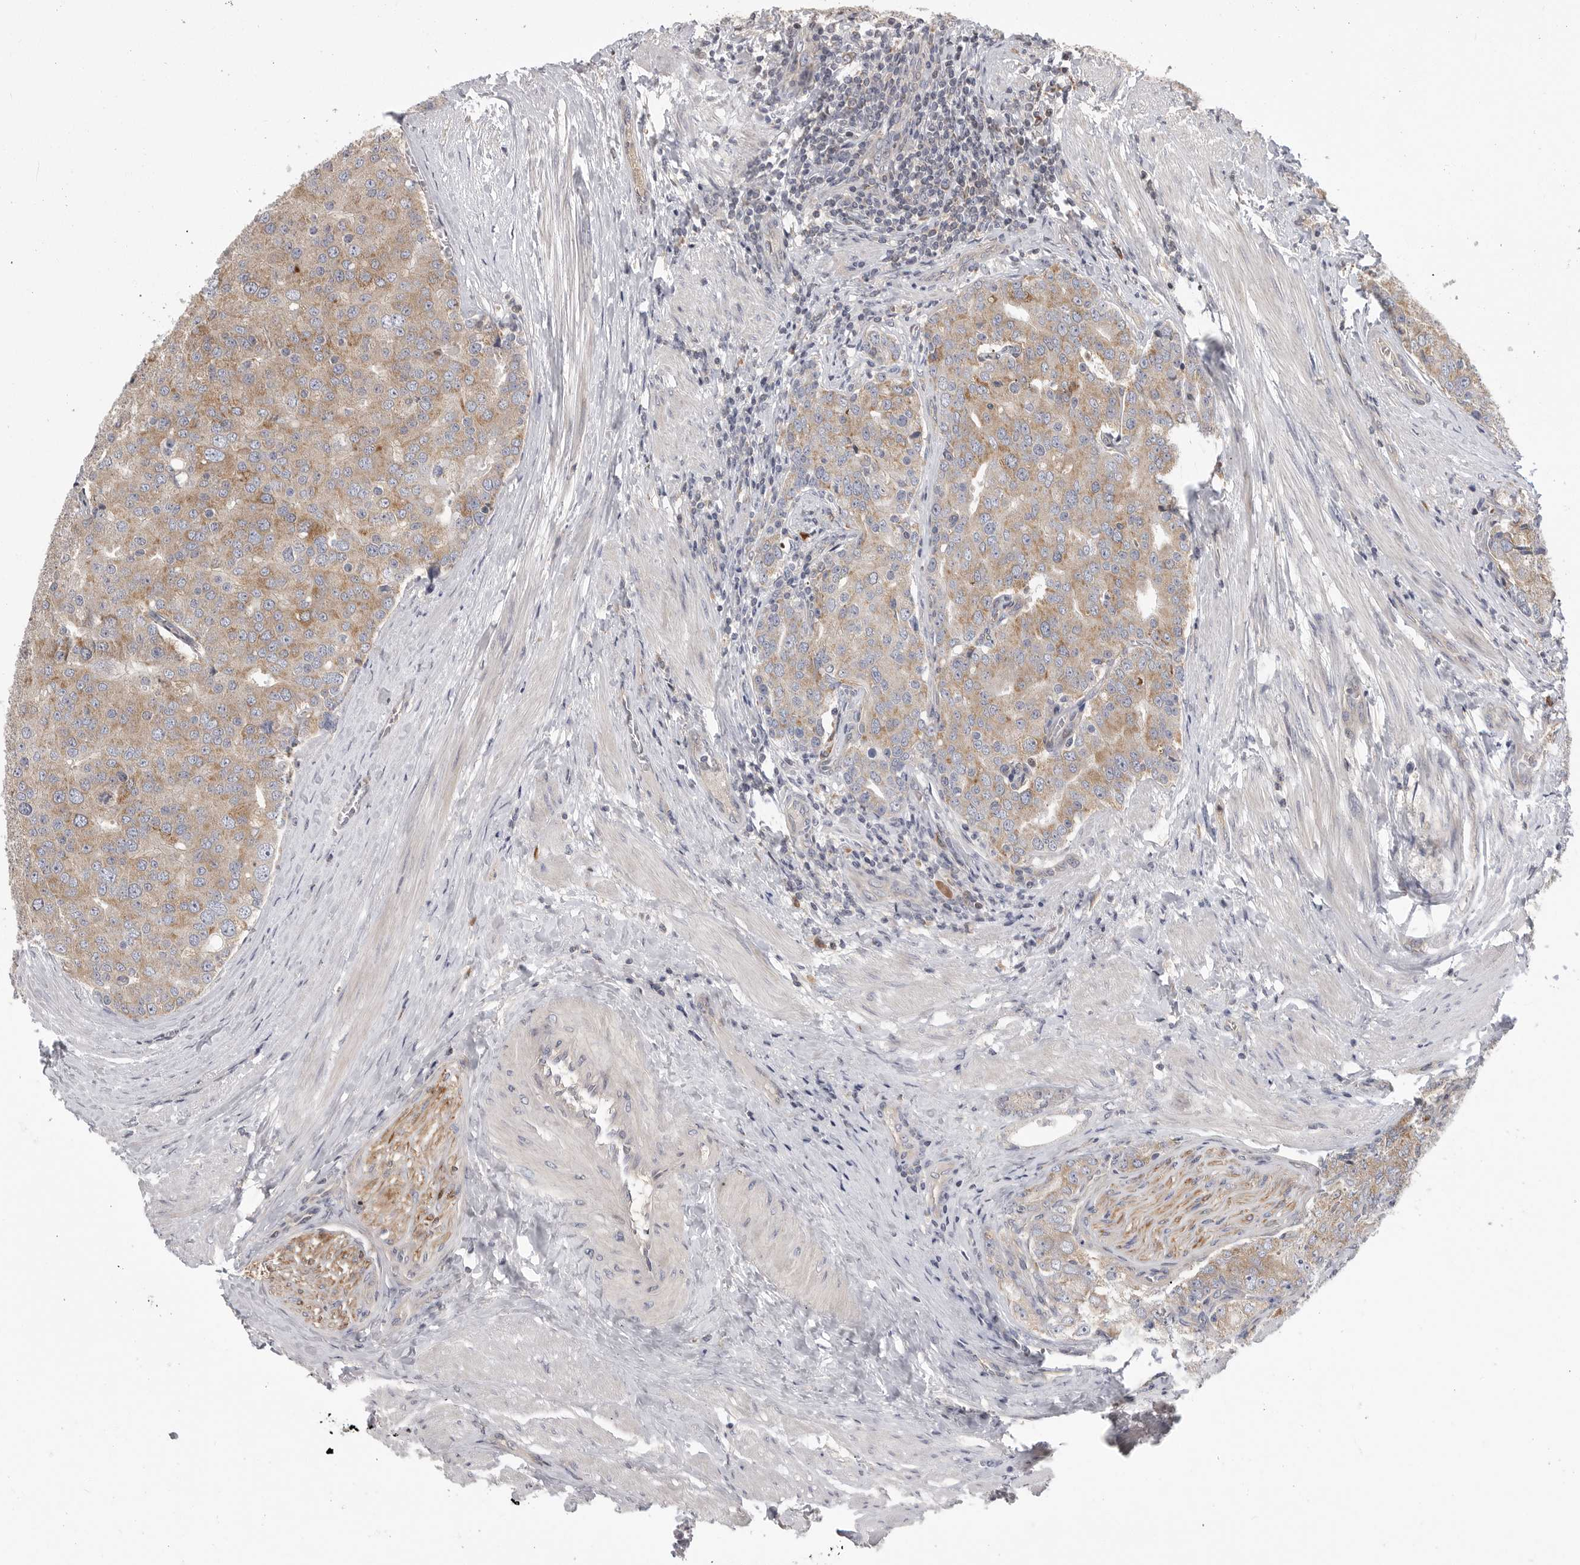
{"staining": {"intensity": "moderate", "quantity": ">75%", "location": "cytoplasmic/membranous"}, "tissue": "prostate cancer", "cell_type": "Tumor cells", "image_type": "cancer", "snomed": [{"axis": "morphology", "description": "Adenocarcinoma, High grade"}, {"axis": "topography", "description": "Prostate"}], "caption": "The photomicrograph demonstrates a brown stain indicating the presence of a protein in the cytoplasmic/membranous of tumor cells in prostate high-grade adenocarcinoma. Nuclei are stained in blue.", "gene": "OXR1", "patient": {"sex": "male", "age": 50}}